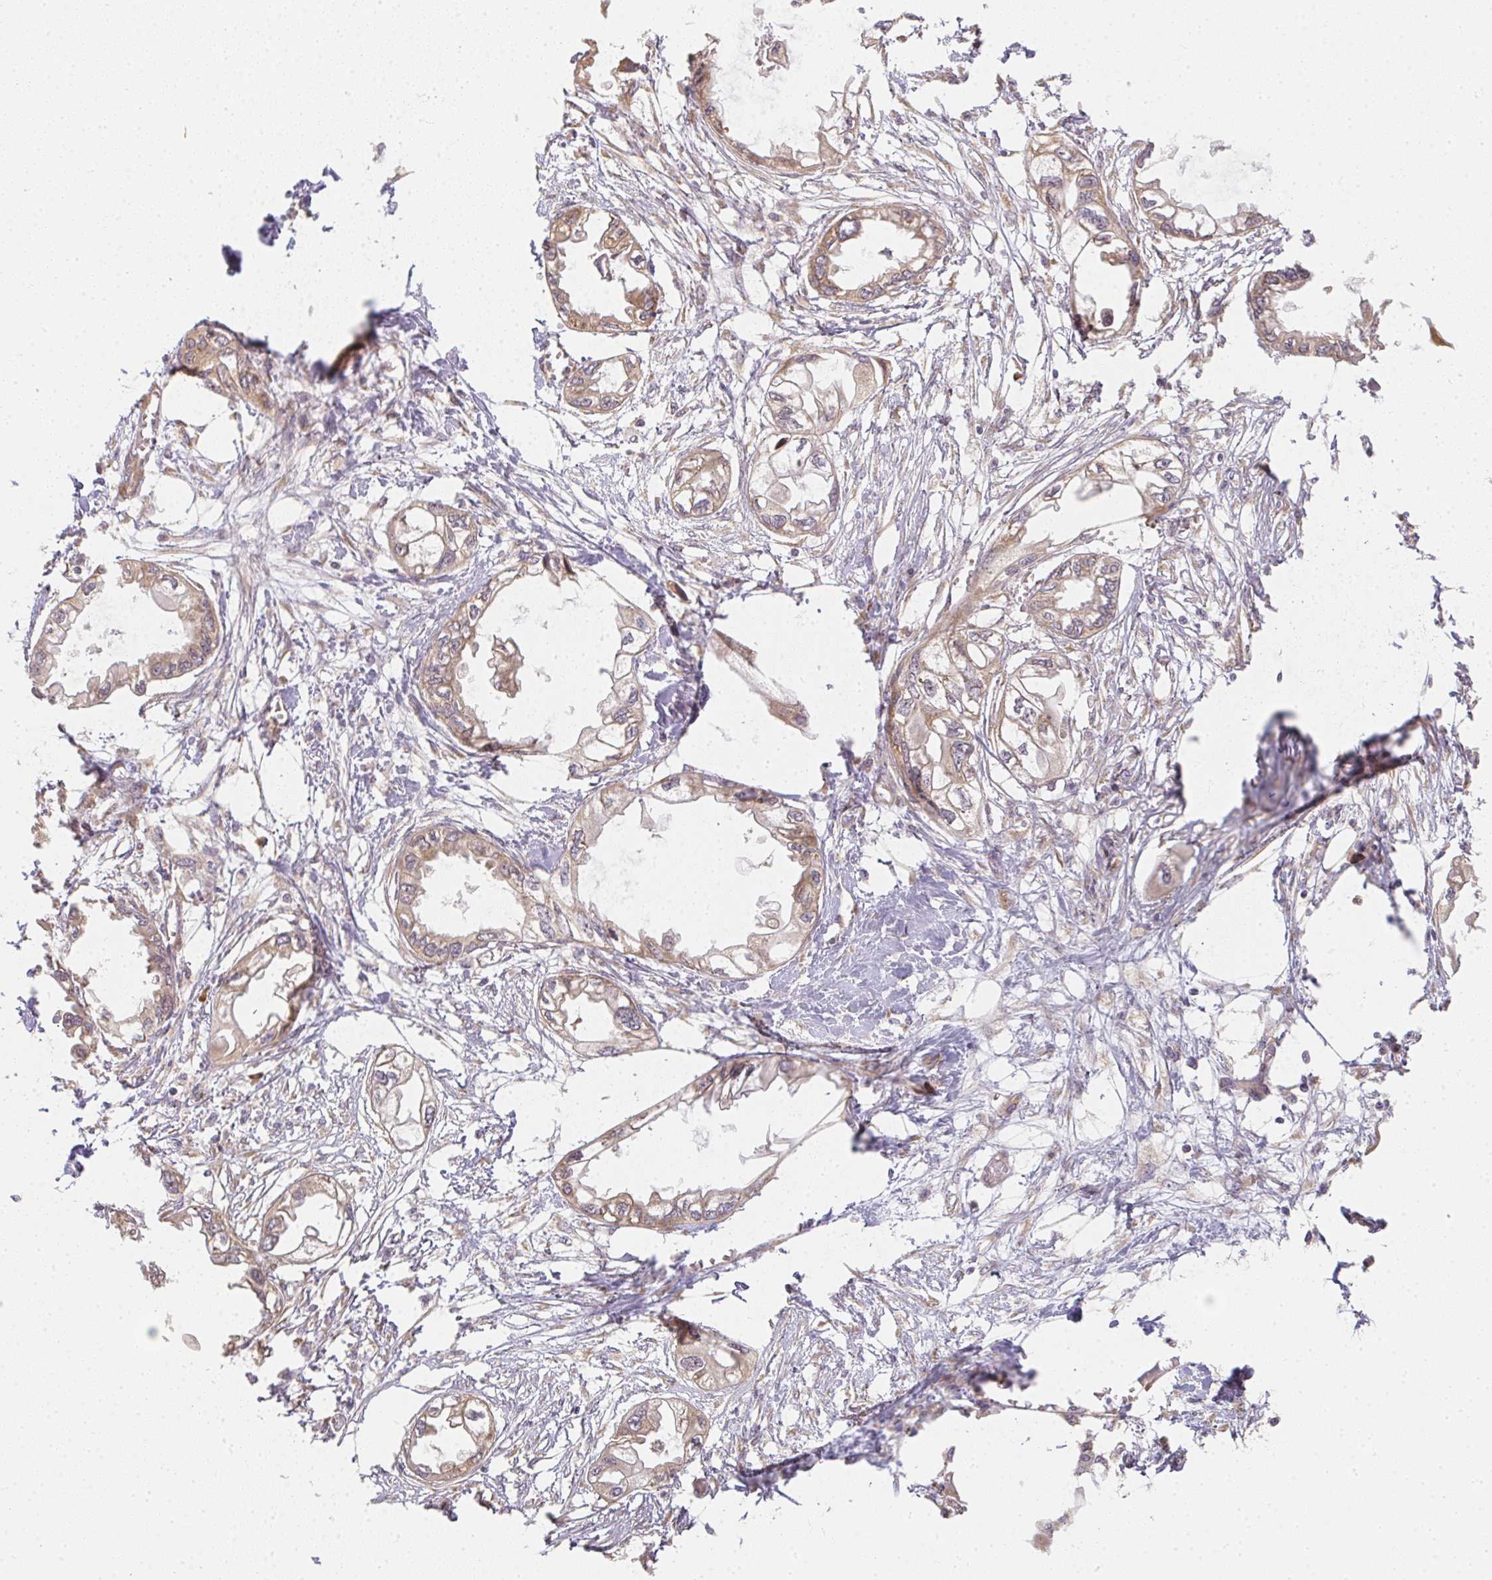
{"staining": {"intensity": "moderate", "quantity": ">75%", "location": "cytoplasmic/membranous"}, "tissue": "endometrial cancer", "cell_type": "Tumor cells", "image_type": "cancer", "snomed": [{"axis": "morphology", "description": "Adenocarcinoma, NOS"}, {"axis": "morphology", "description": "Adenocarcinoma, metastatic, NOS"}, {"axis": "topography", "description": "Adipose tissue"}, {"axis": "topography", "description": "Endometrium"}], "caption": "Tumor cells reveal medium levels of moderate cytoplasmic/membranous expression in about >75% of cells in human endometrial cancer. (brown staining indicates protein expression, while blue staining denotes nuclei).", "gene": "SLC35B3", "patient": {"sex": "female", "age": 67}}